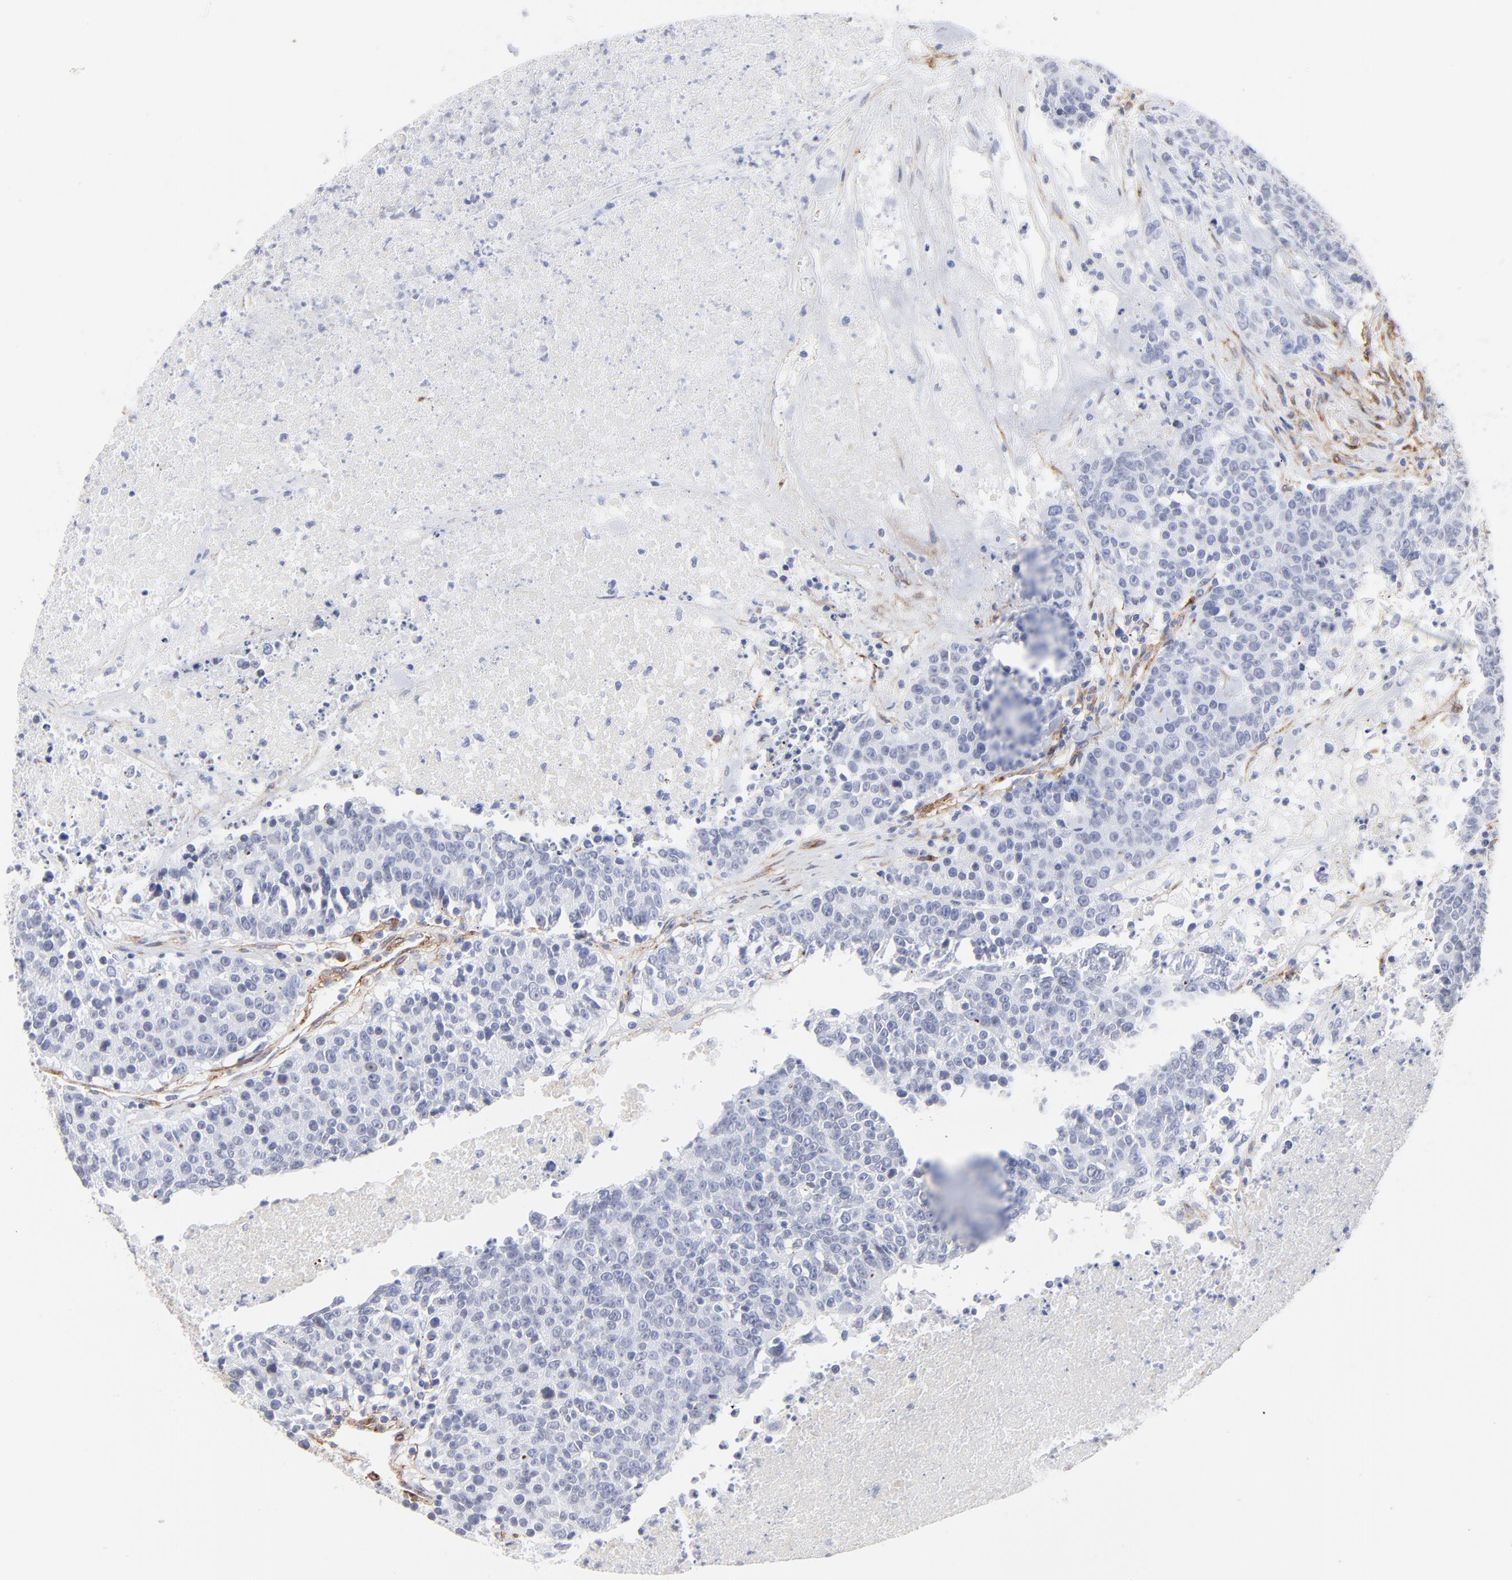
{"staining": {"intensity": "negative", "quantity": "none", "location": "none"}, "tissue": "colorectal cancer", "cell_type": "Tumor cells", "image_type": "cancer", "snomed": [{"axis": "morphology", "description": "Adenocarcinoma, NOS"}, {"axis": "topography", "description": "Colon"}], "caption": "This photomicrograph is of colorectal cancer stained with immunohistochemistry (IHC) to label a protein in brown with the nuclei are counter-stained blue. There is no positivity in tumor cells. (Brightfield microscopy of DAB immunohistochemistry (IHC) at high magnification).", "gene": "PDGFRB", "patient": {"sex": "female", "age": 53}}